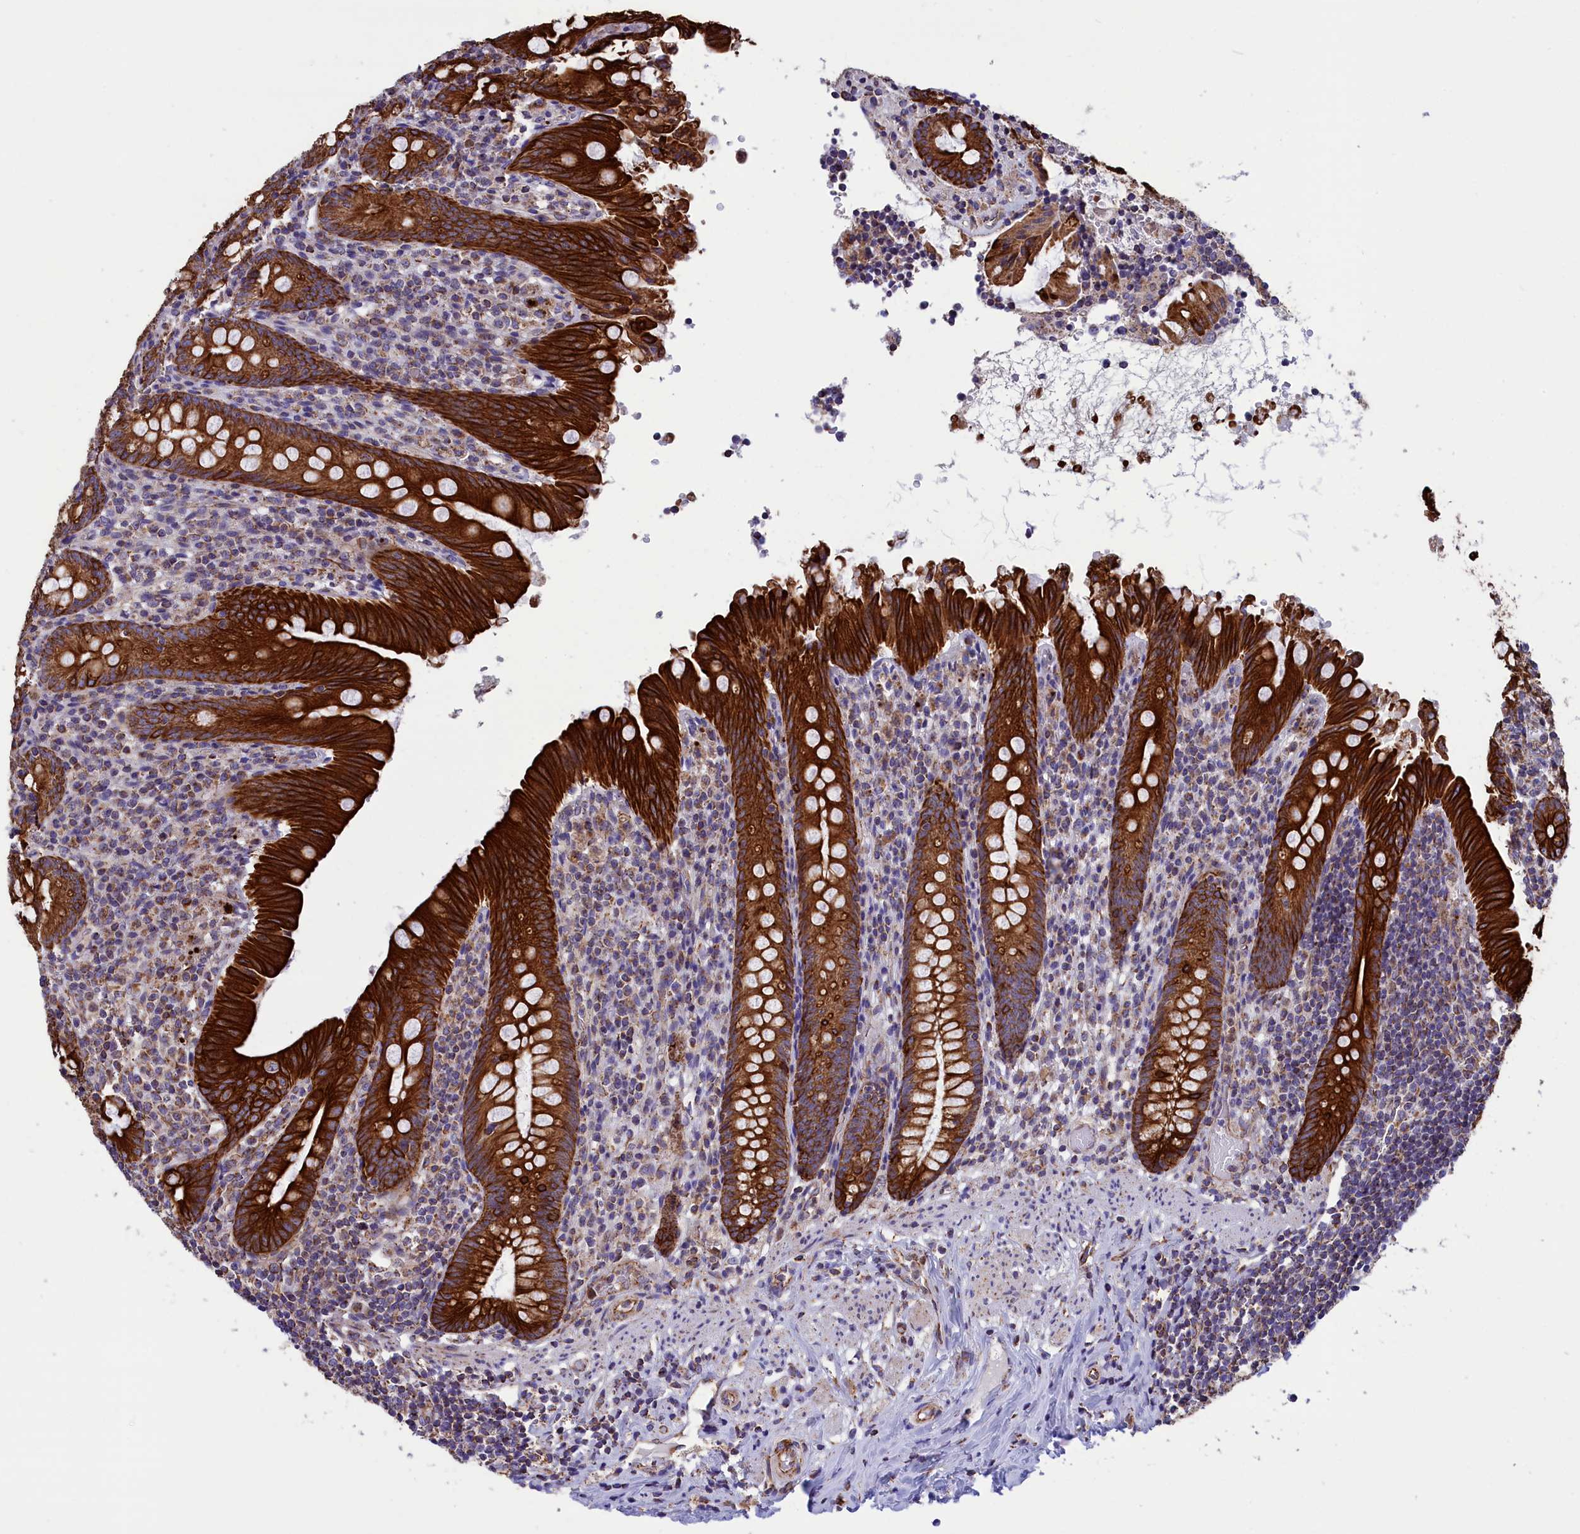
{"staining": {"intensity": "strong", "quantity": ">75%", "location": "cytoplasmic/membranous"}, "tissue": "appendix", "cell_type": "Glandular cells", "image_type": "normal", "snomed": [{"axis": "morphology", "description": "Normal tissue, NOS"}, {"axis": "topography", "description": "Appendix"}], "caption": "A photomicrograph of human appendix stained for a protein reveals strong cytoplasmic/membranous brown staining in glandular cells. (brown staining indicates protein expression, while blue staining denotes nuclei).", "gene": "GATB", "patient": {"sex": "male", "age": 55}}